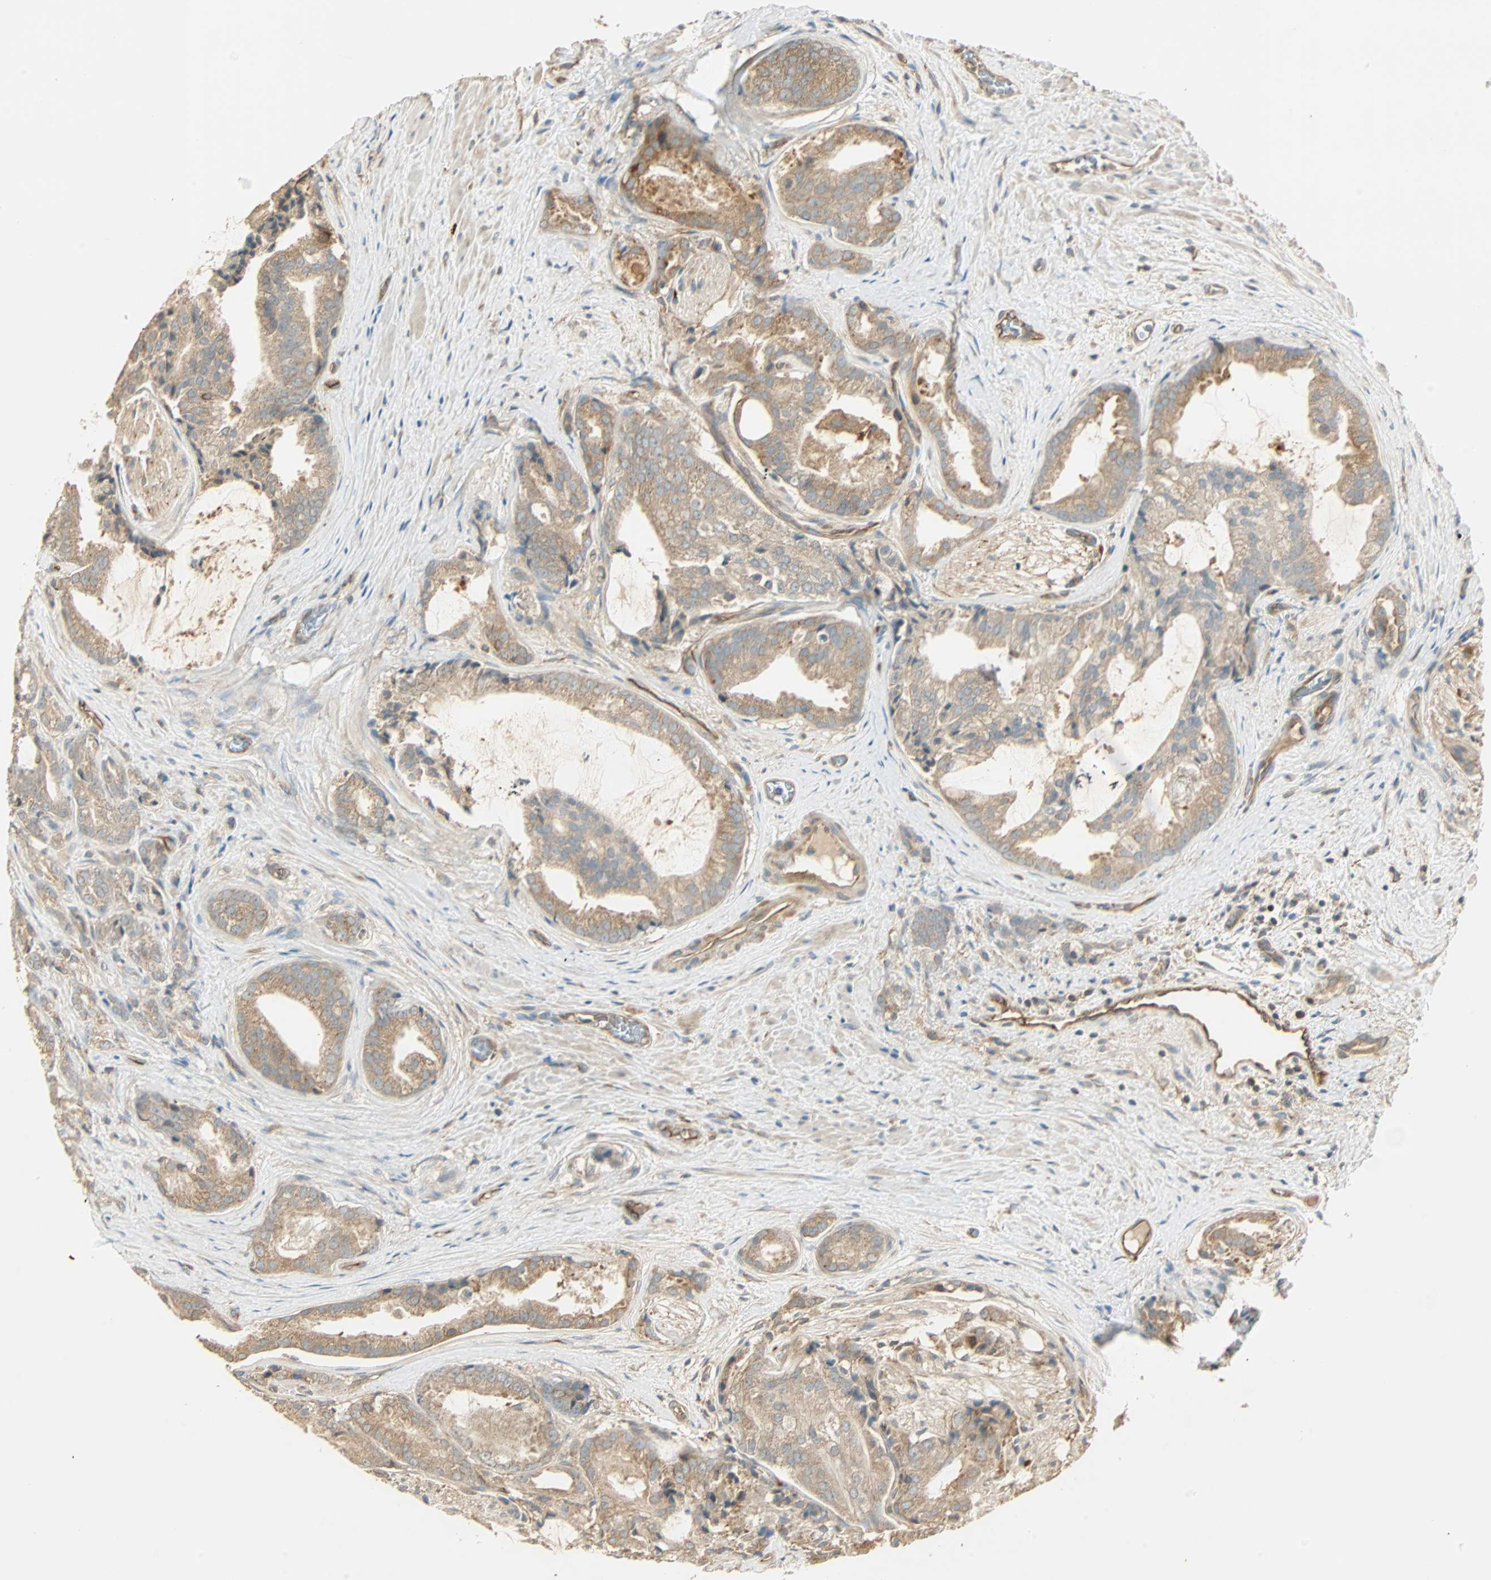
{"staining": {"intensity": "weak", "quantity": ">75%", "location": "cytoplasmic/membranous"}, "tissue": "prostate cancer", "cell_type": "Tumor cells", "image_type": "cancer", "snomed": [{"axis": "morphology", "description": "Adenocarcinoma, Low grade"}, {"axis": "topography", "description": "Prostate"}], "caption": "An IHC image of tumor tissue is shown. Protein staining in brown highlights weak cytoplasmic/membranous positivity in prostate adenocarcinoma (low-grade) within tumor cells.", "gene": "GALK1", "patient": {"sex": "male", "age": 58}}